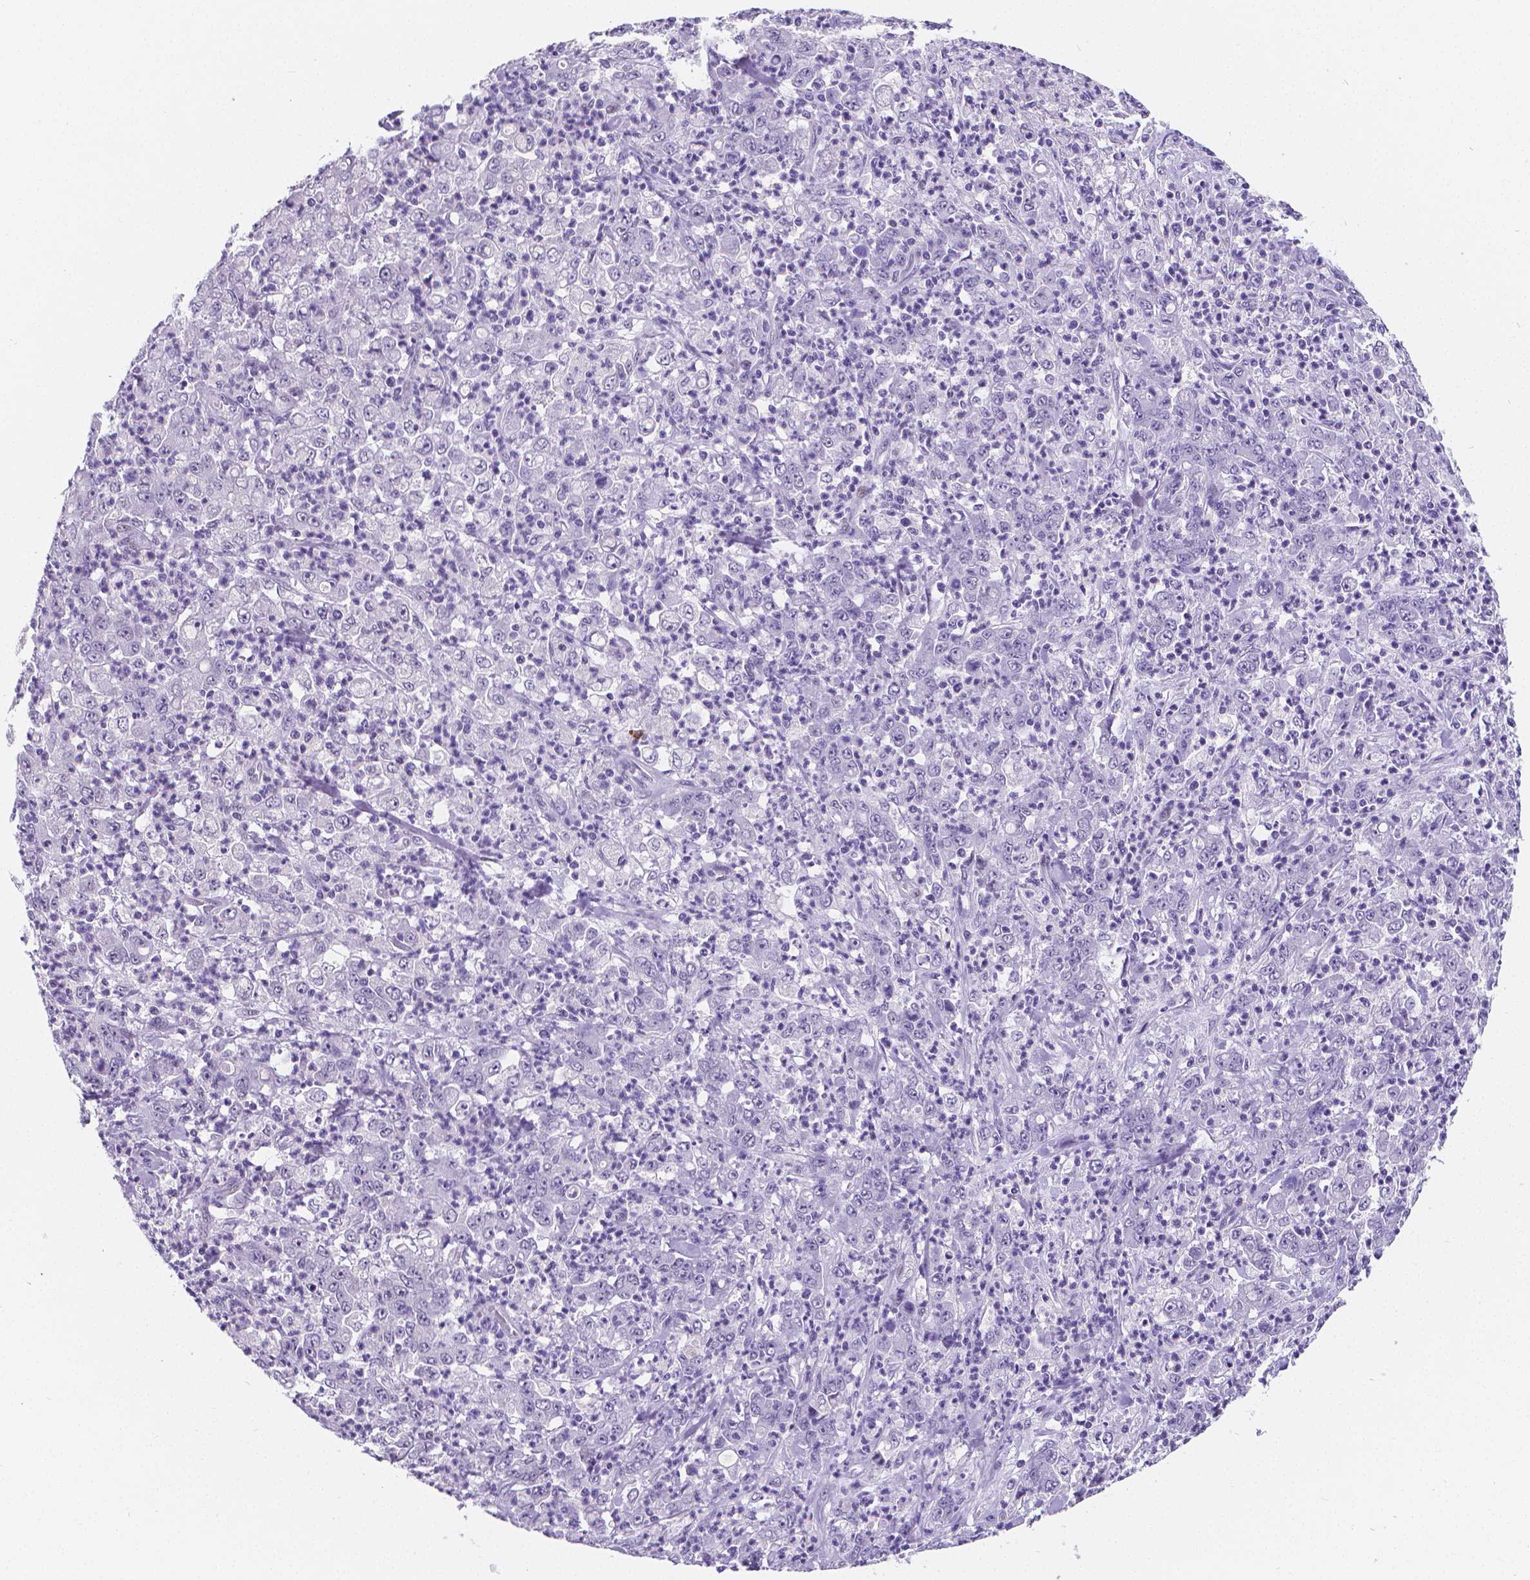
{"staining": {"intensity": "negative", "quantity": "none", "location": "none"}, "tissue": "stomach cancer", "cell_type": "Tumor cells", "image_type": "cancer", "snomed": [{"axis": "morphology", "description": "Adenocarcinoma, NOS"}, {"axis": "topography", "description": "Stomach, lower"}], "caption": "Immunohistochemistry micrograph of neoplastic tissue: stomach cancer (adenocarcinoma) stained with DAB displays no significant protein staining in tumor cells.", "gene": "MEF2C", "patient": {"sex": "female", "age": 71}}